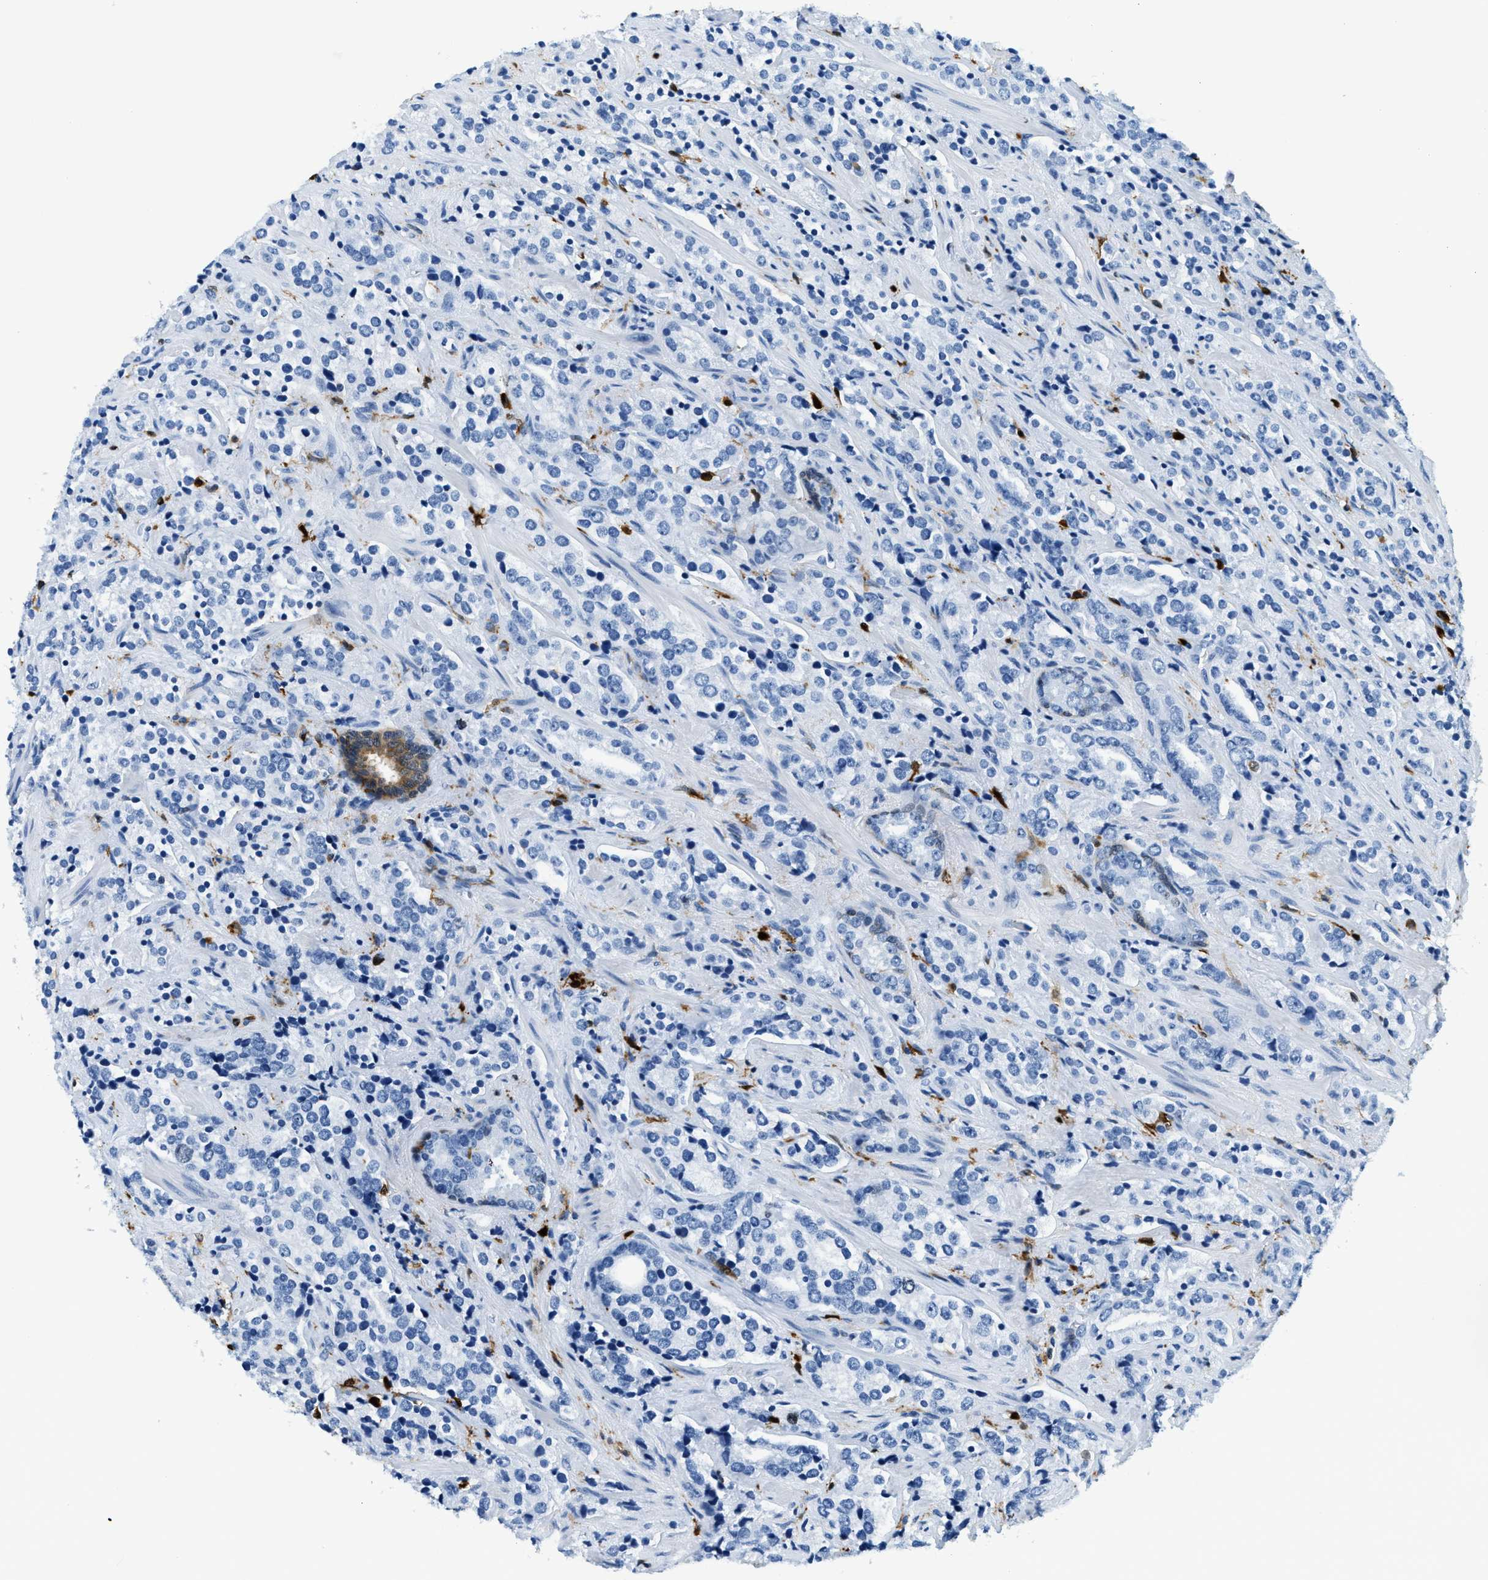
{"staining": {"intensity": "negative", "quantity": "none", "location": "none"}, "tissue": "prostate cancer", "cell_type": "Tumor cells", "image_type": "cancer", "snomed": [{"axis": "morphology", "description": "Adenocarcinoma, High grade"}, {"axis": "topography", "description": "Prostate"}], "caption": "High magnification brightfield microscopy of prostate cancer (high-grade adenocarcinoma) stained with DAB (3,3'-diaminobenzidine) (brown) and counterstained with hematoxylin (blue): tumor cells show no significant positivity.", "gene": "CAPG", "patient": {"sex": "male", "age": 71}}